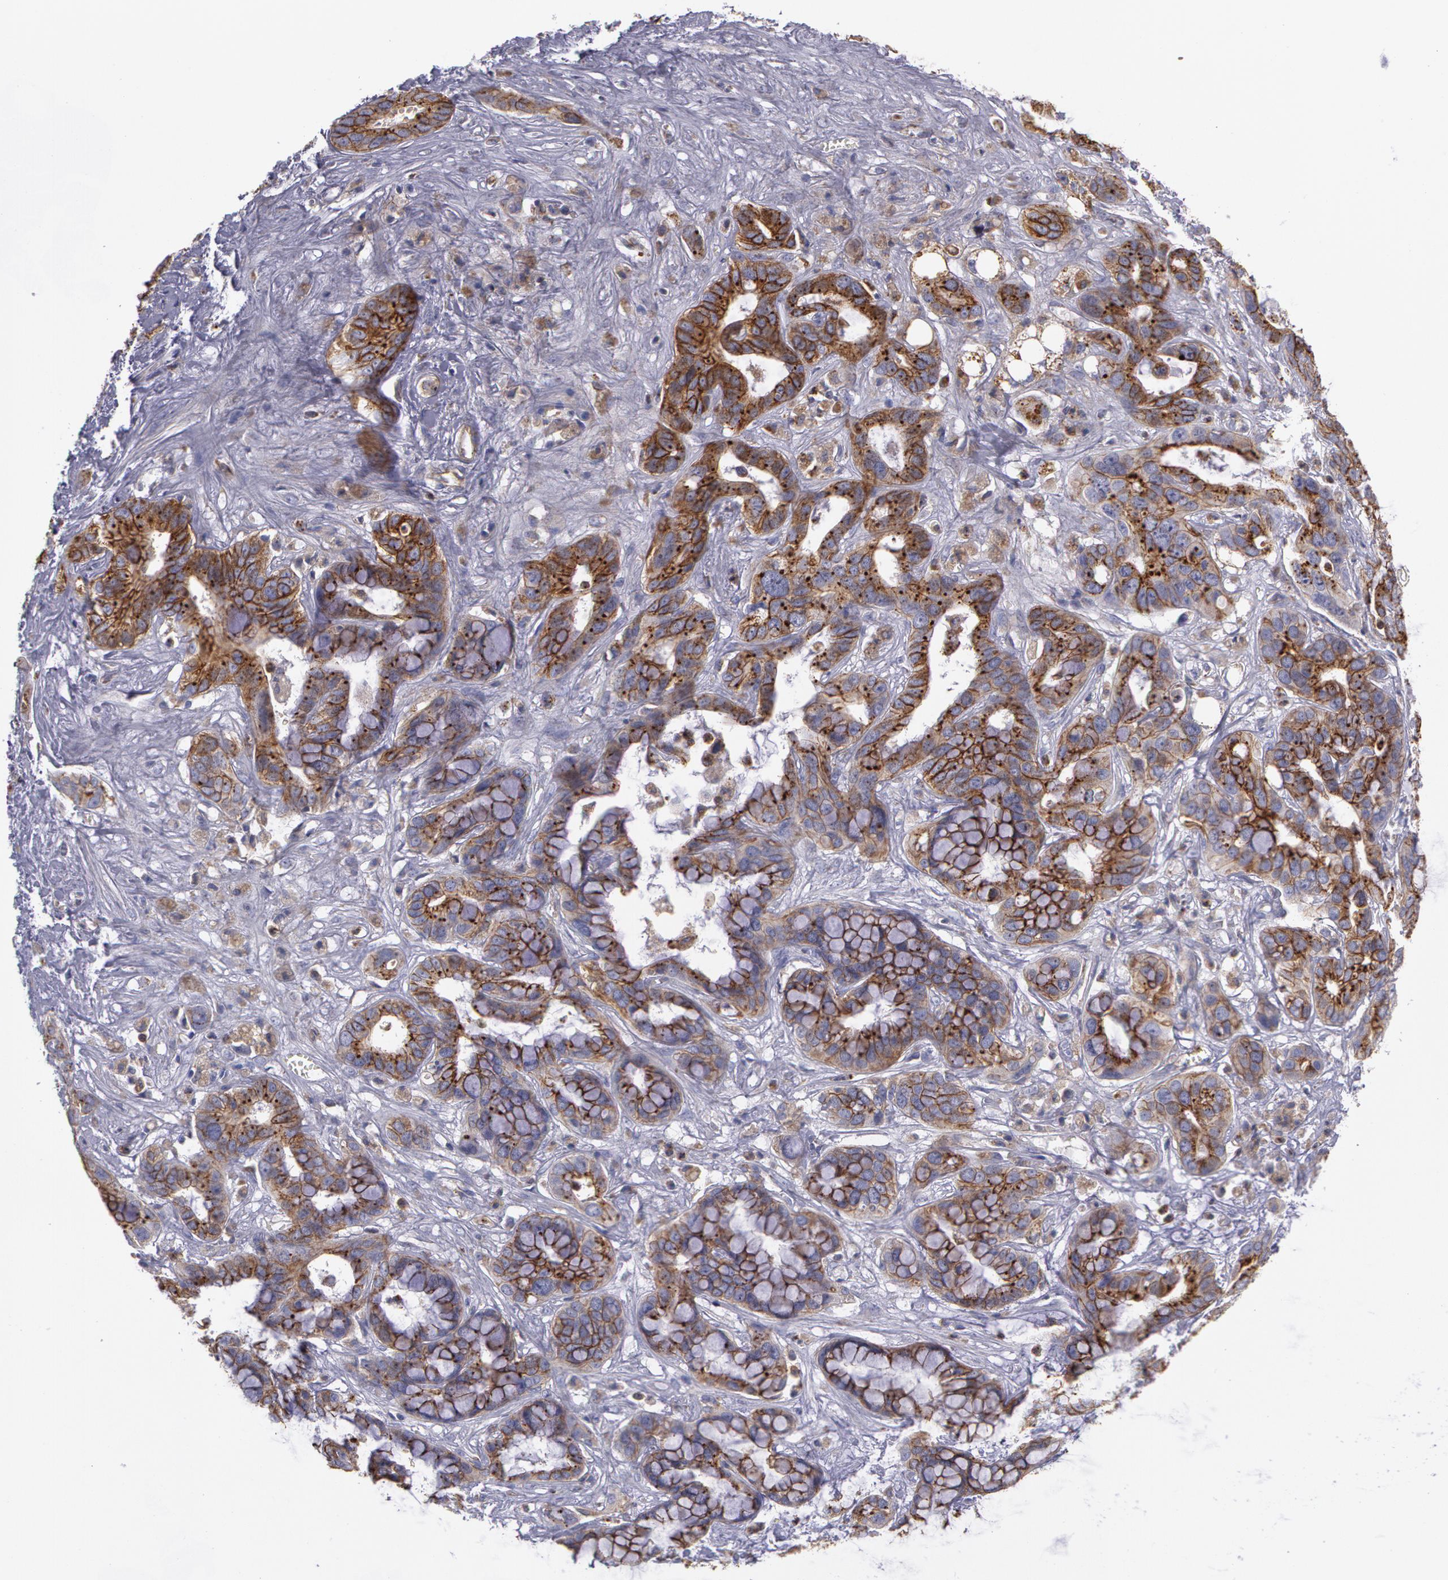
{"staining": {"intensity": "moderate", "quantity": ">75%", "location": "cytoplasmic/membranous"}, "tissue": "liver cancer", "cell_type": "Tumor cells", "image_type": "cancer", "snomed": [{"axis": "morphology", "description": "Cholangiocarcinoma"}, {"axis": "topography", "description": "Liver"}], "caption": "A medium amount of moderate cytoplasmic/membranous positivity is appreciated in about >75% of tumor cells in cholangiocarcinoma (liver) tissue.", "gene": "FLOT2", "patient": {"sex": "female", "age": 65}}